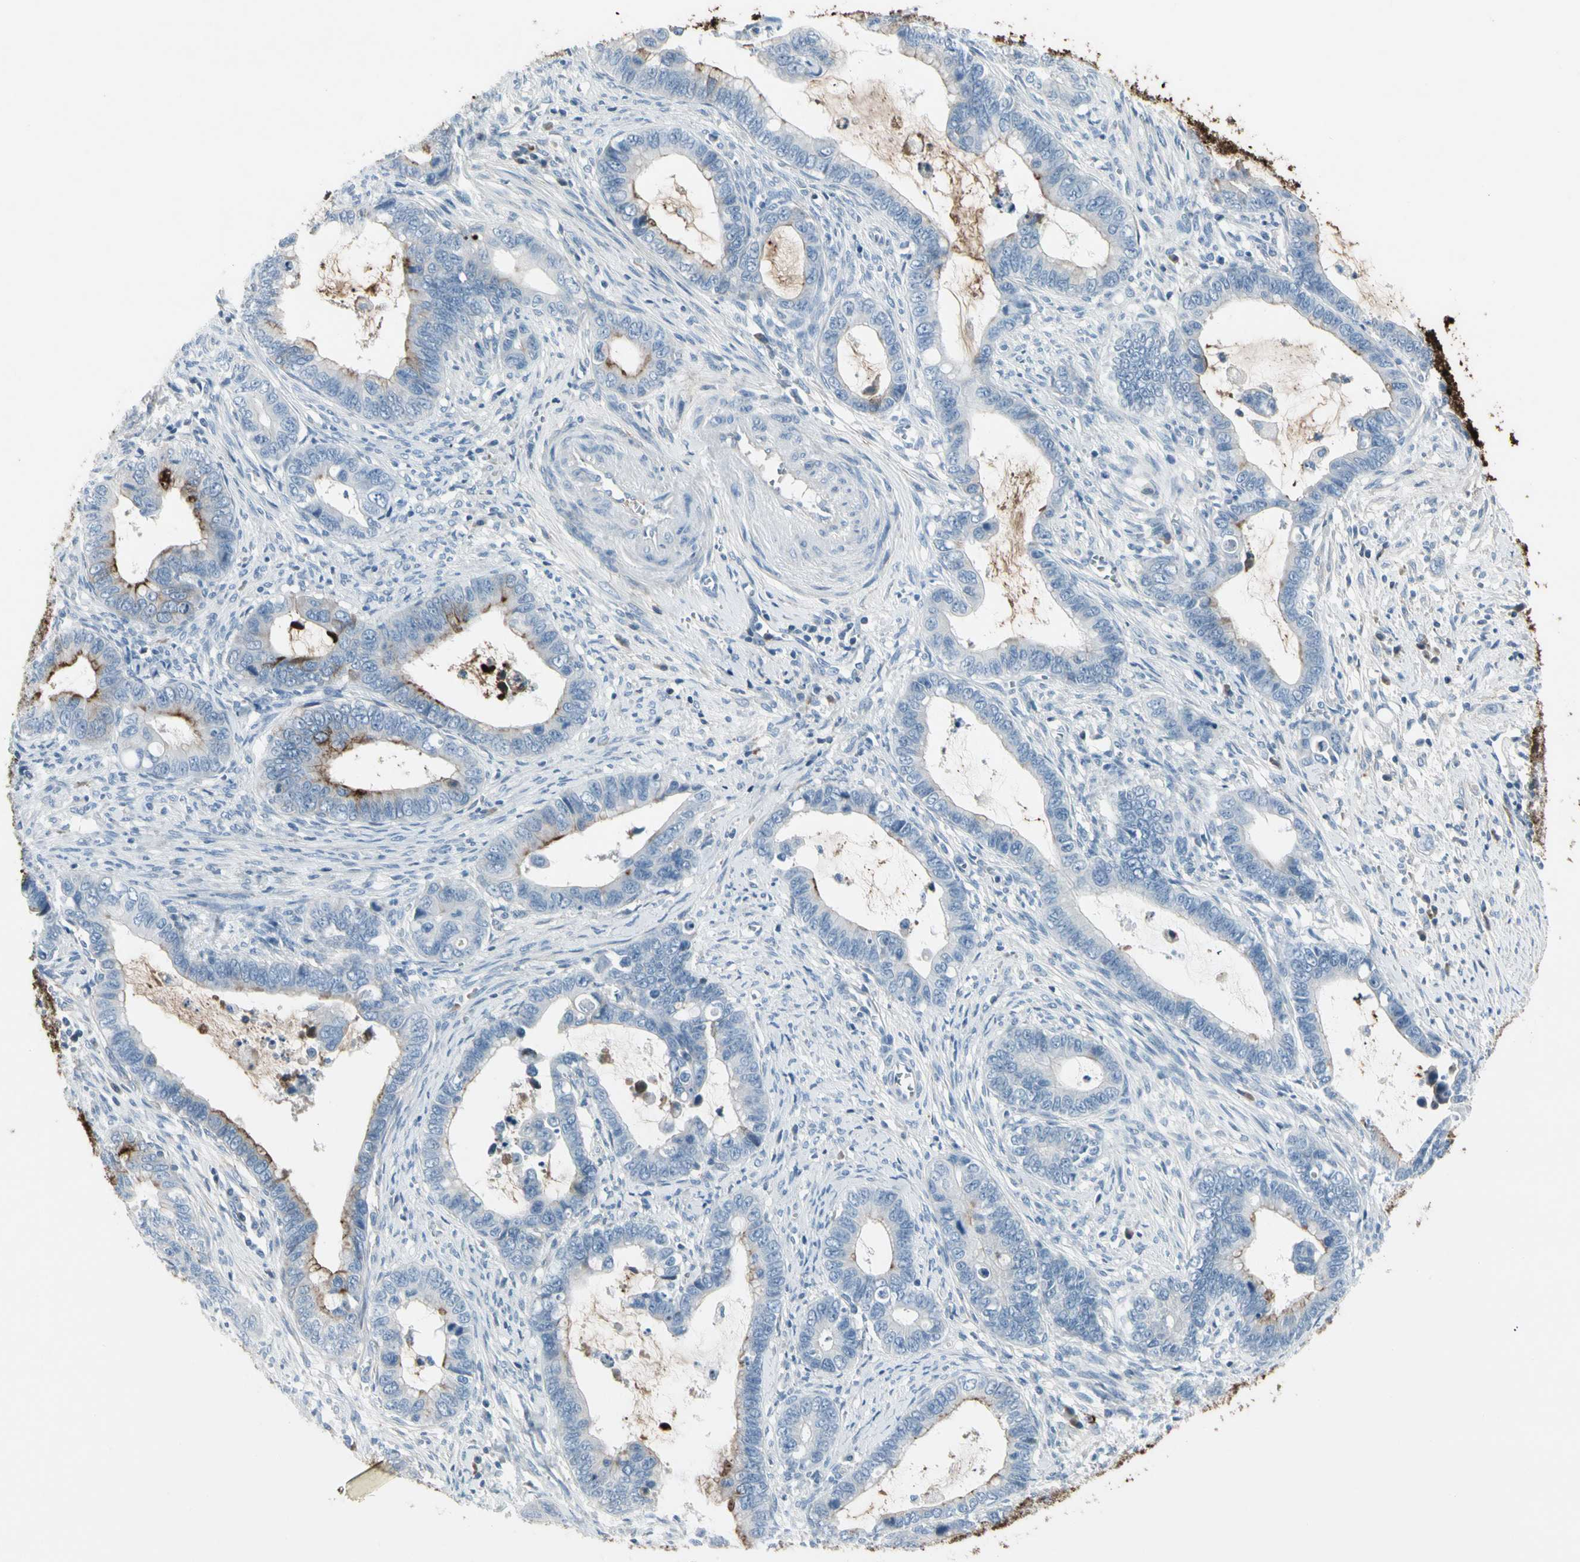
{"staining": {"intensity": "strong", "quantity": "<25%", "location": "cytoplasmic/membranous"}, "tissue": "cervical cancer", "cell_type": "Tumor cells", "image_type": "cancer", "snomed": [{"axis": "morphology", "description": "Adenocarcinoma, NOS"}, {"axis": "topography", "description": "Cervix"}], "caption": "Immunohistochemical staining of cervical cancer (adenocarcinoma) reveals medium levels of strong cytoplasmic/membranous protein staining in approximately <25% of tumor cells.", "gene": "PIGR", "patient": {"sex": "female", "age": 44}}